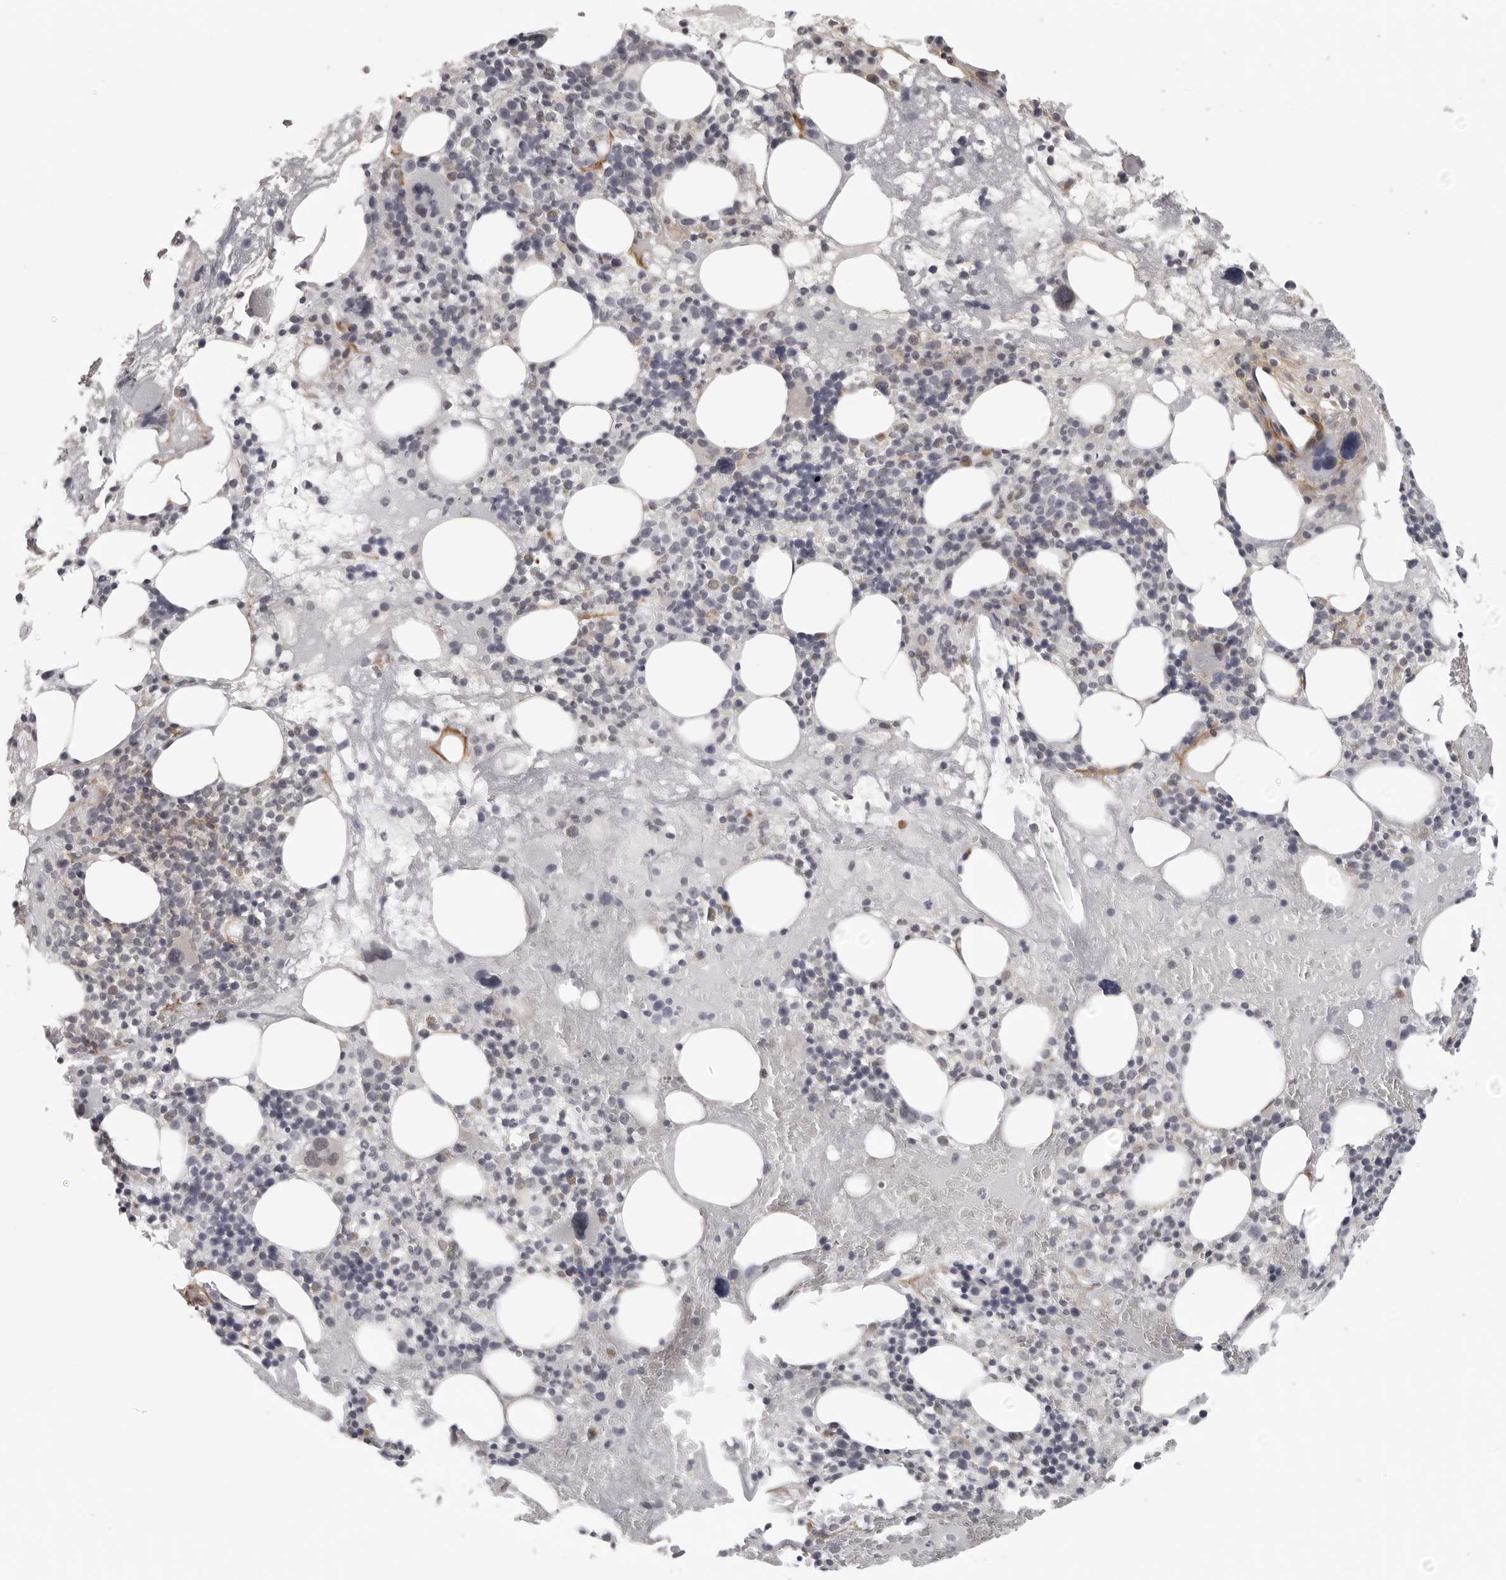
{"staining": {"intensity": "negative", "quantity": "none", "location": "none"}, "tissue": "bone marrow", "cell_type": "Hematopoietic cells", "image_type": "normal", "snomed": [{"axis": "morphology", "description": "Normal tissue, NOS"}, {"axis": "morphology", "description": "Inflammation, NOS"}, {"axis": "topography", "description": "Bone marrow"}], "caption": "Immunohistochemistry photomicrograph of normal bone marrow: human bone marrow stained with DAB shows no significant protein positivity in hematopoietic cells. (DAB (3,3'-diaminobenzidine) IHC visualized using brightfield microscopy, high magnification).", "gene": "TUT4", "patient": {"sex": "female", "age": 77}}